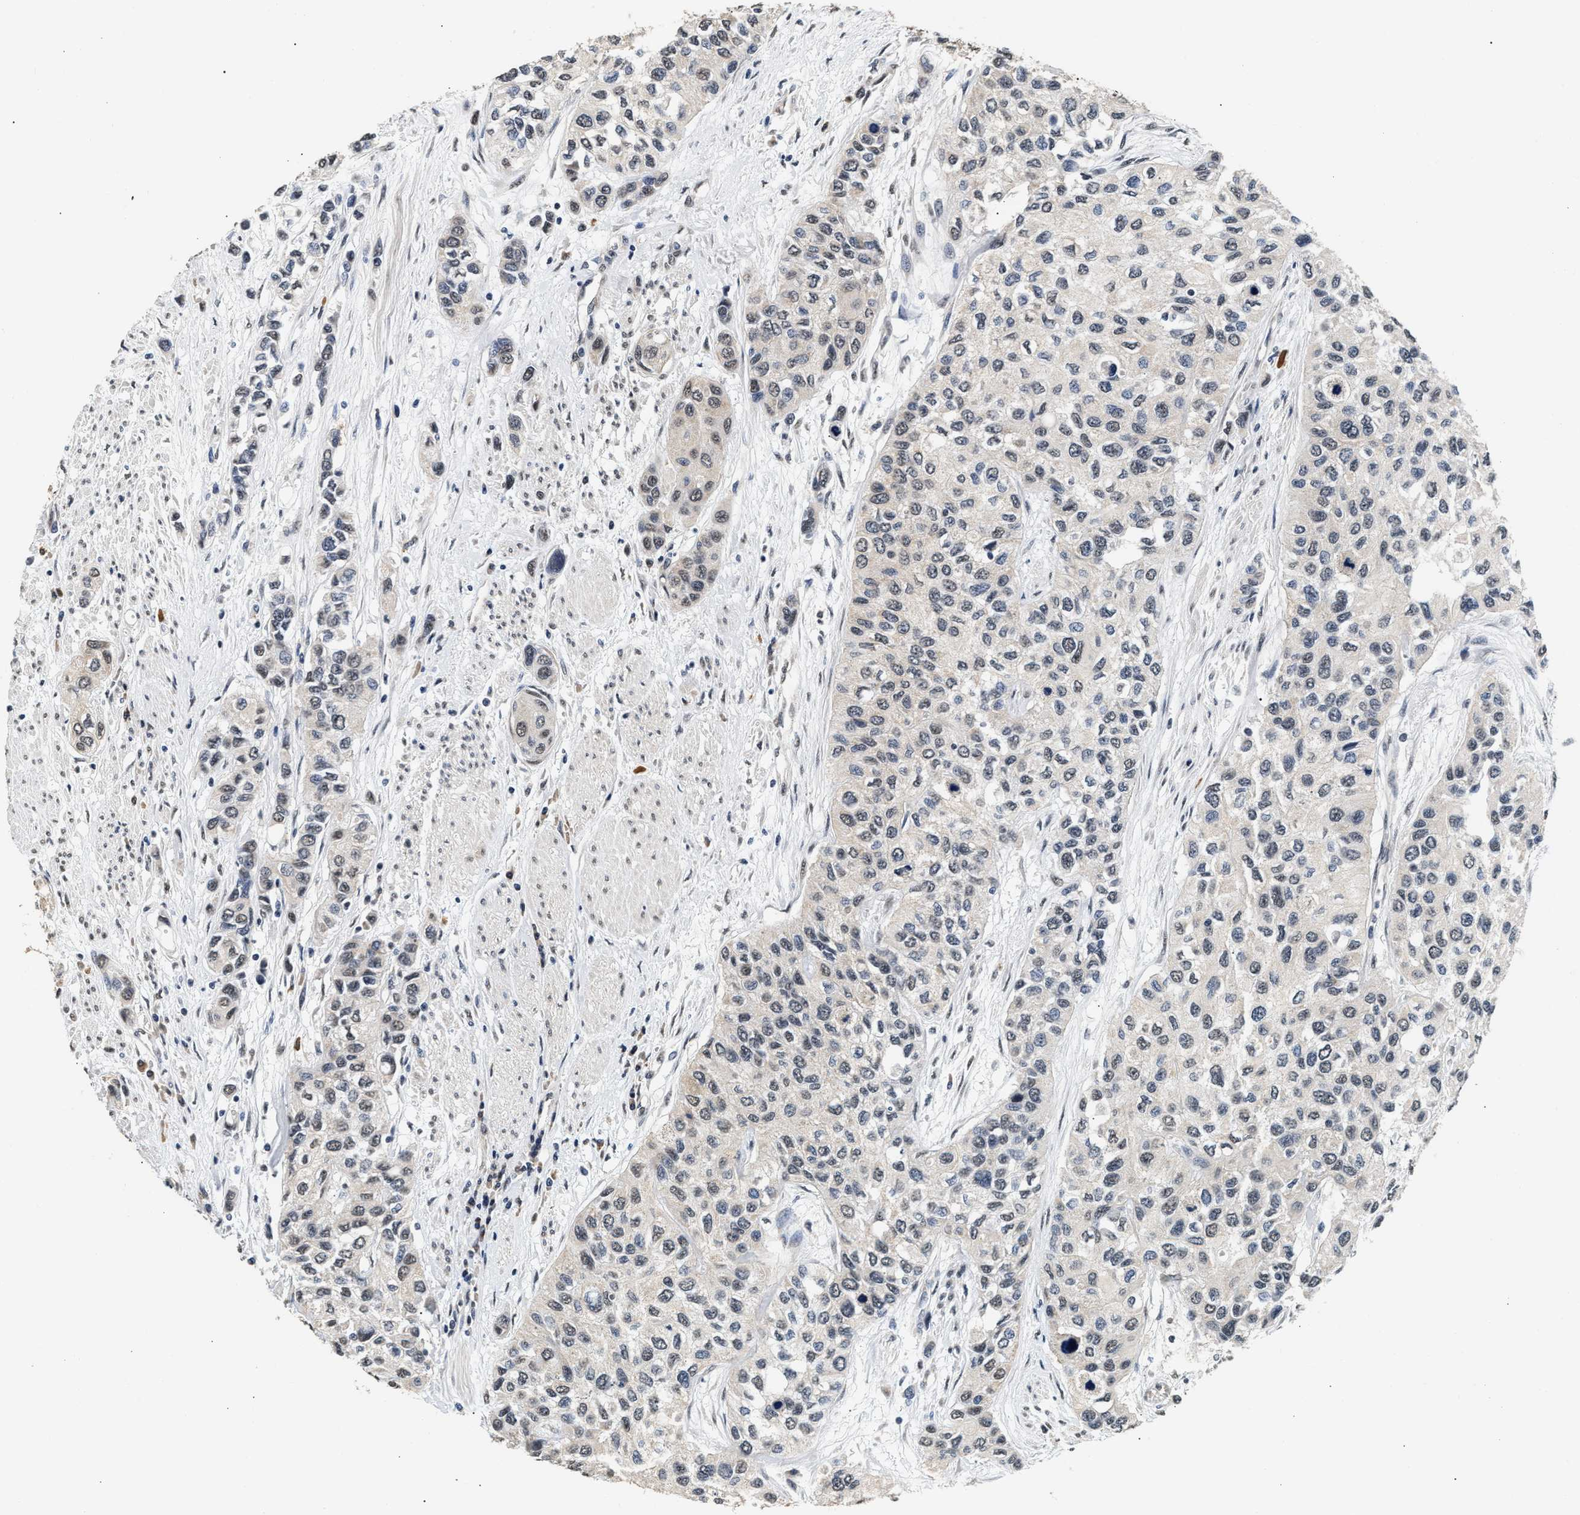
{"staining": {"intensity": "negative", "quantity": "none", "location": "none"}, "tissue": "urothelial cancer", "cell_type": "Tumor cells", "image_type": "cancer", "snomed": [{"axis": "morphology", "description": "Urothelial carcinoma, High grade"}, {"axis": "topography", "description": "Urinary bladder"}], "caption": "An immunohistochemistry image of urothelial carcinoma (high-grade) is shown. There is no staining in tumor cells of urothelial carcinoma (high-grade).", "gene": "THOC1", "patient": {"sex": "female", "age": 56}}